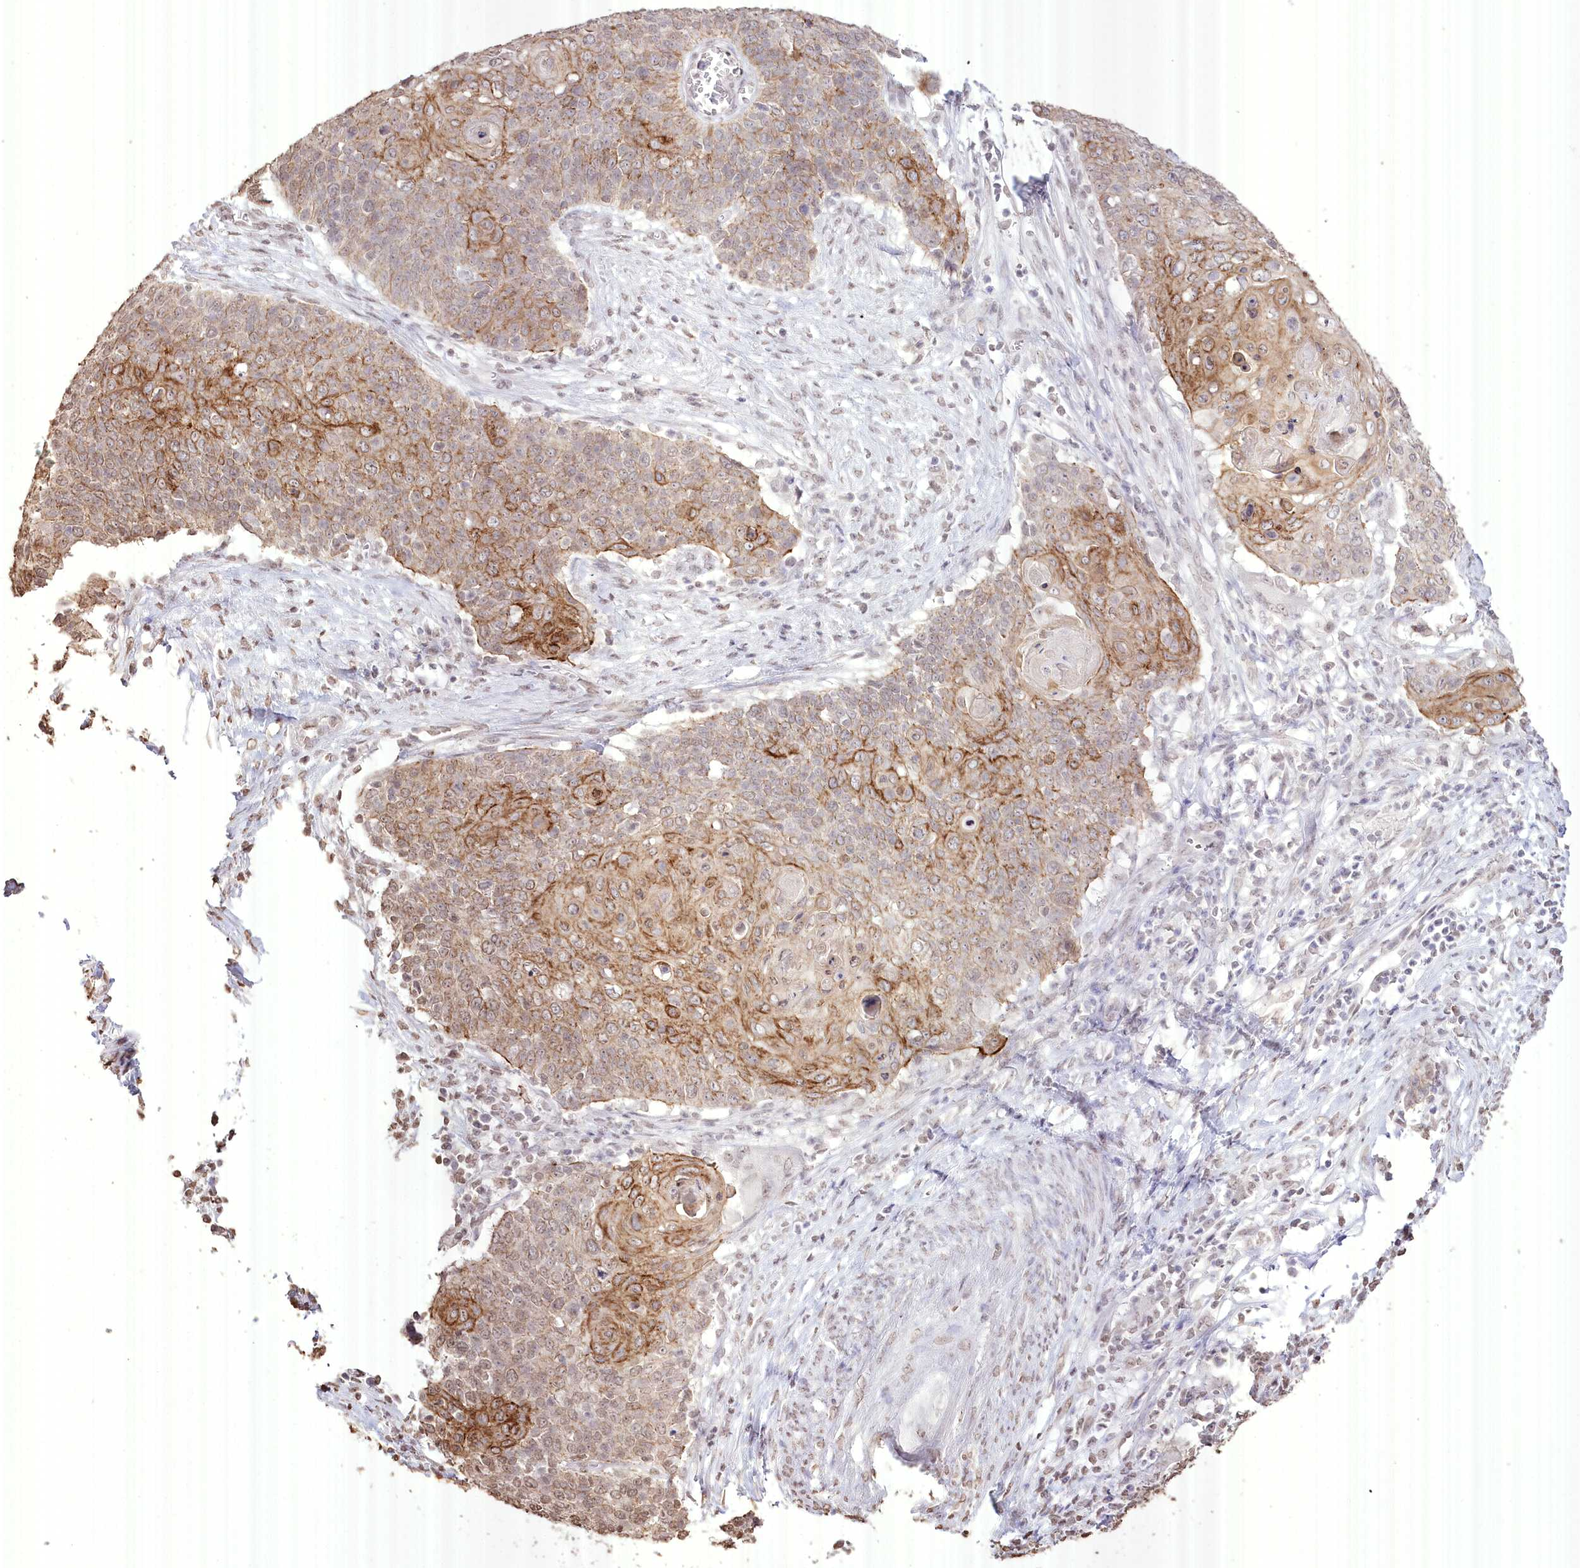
{"staining": {"intensity": "moderate", "quantity": "25%-75%", "location": "cytoplasmic/membranous"}, "tissue": "cervical cancer", "cell_type": "Tumor cells", "image_type": "cancer", "snomed": [{"axis": "morphology", "description": "Squamous cell carcinoma, NOS"}, {"axis": "topography", "description": "Cervix"}], "caption": "A brown stain labels moderate cytoplasmic/membranous positivity of a protein in human cervical cancer (squamous cell carcinoma) tumor cells.", "gene": "SLC39A10", "patient": {"sex": "female", "age": 39}}